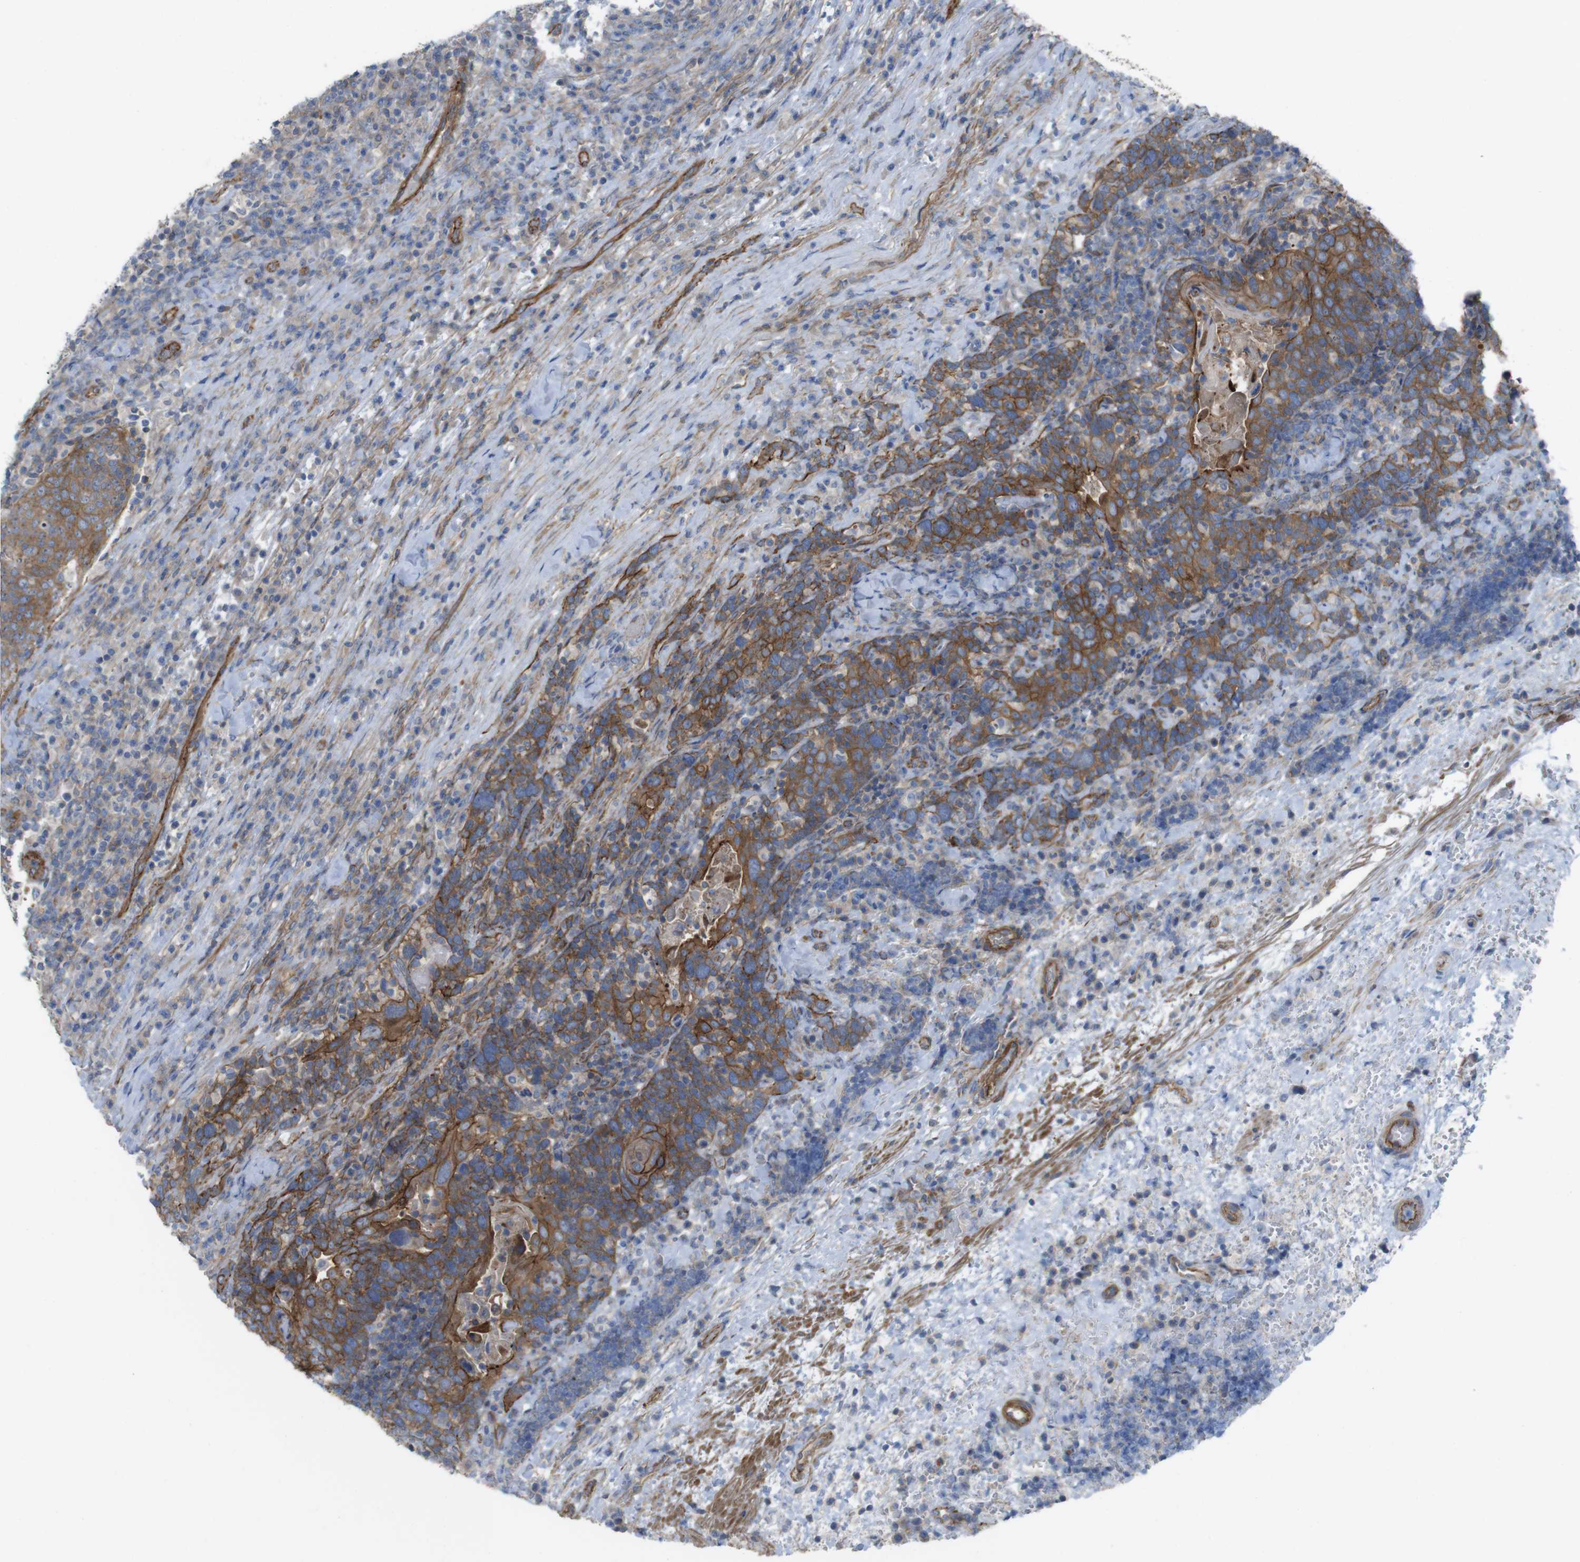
{"staining": {"intensity": "moderate", "quantity": ">75%", "location": "cytoplasmic/membranous"}, "tissue": "head and neck cancer", "cell_type": "Tumor cells", "image_type": "cancer", "snomed": [{"axis": "morphology", "description": "Squamous cell carcinoma, NOS"}, {"axis": "morphology", "description": "Squamous cell carcinoma, metastatic, NOS"}, {"axis": "topography", "description": "Lymph node"}, {"axis": "topography", "description": "Head-Neck"}], "caption": "IHC photomicrograph of neoplastic tissue: human head and neck cancer (squamous cell carcinoma) stained using immunohistochemistry shows medium levels of moderate protein expression localized specifically in the cytoplasmic/membranous of tumor cells, appearing as a cytoplasmic/membranous brown color.", "gene": "PREX2", "patient": {"sex": "male", "age": 62}}